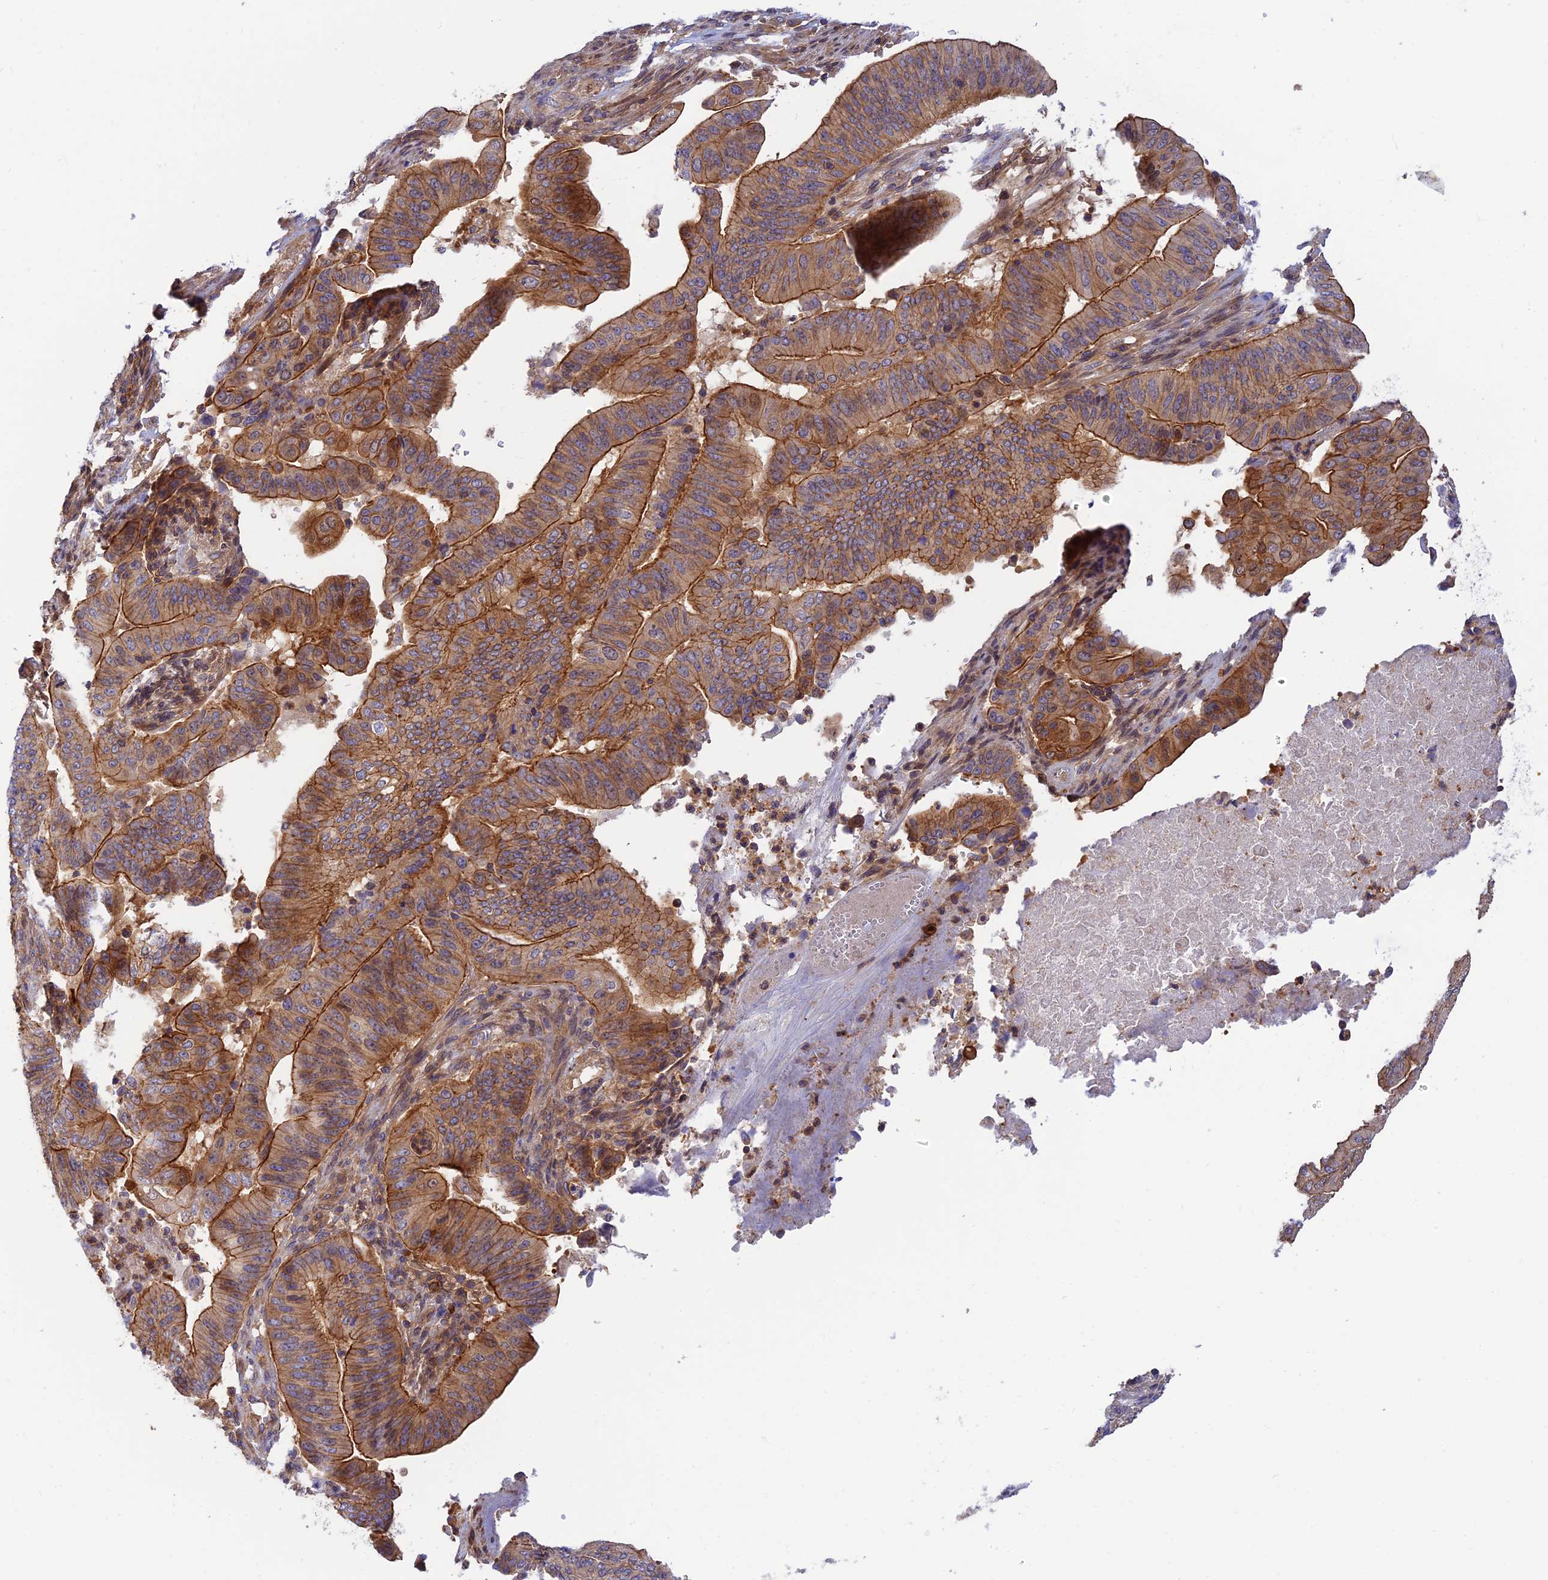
{"staining": {"intensity": "moderate", "quantity": ">75%", "location": "cytoplasmic/membranous"}, "tissue": "pancreatic cancer", "cell_type": "Tumor cells", "image_type": "cancer", "snomed": [{"axis": "morphology", "description": "Adenocarcinoma, NOS"}, {"axis": "topography", "description": "Pancreas"}], "caption": "Immunohistochemistry micrograph of adenocarcinoma (pancreatic) stained for a protein (brown), which reveals medium levels of moderate cytoplasmic/membranous expression in about >75% of tumor cells.", "gene": "PPP1R12C", "patient": {"sex": "female", "age": 77}}